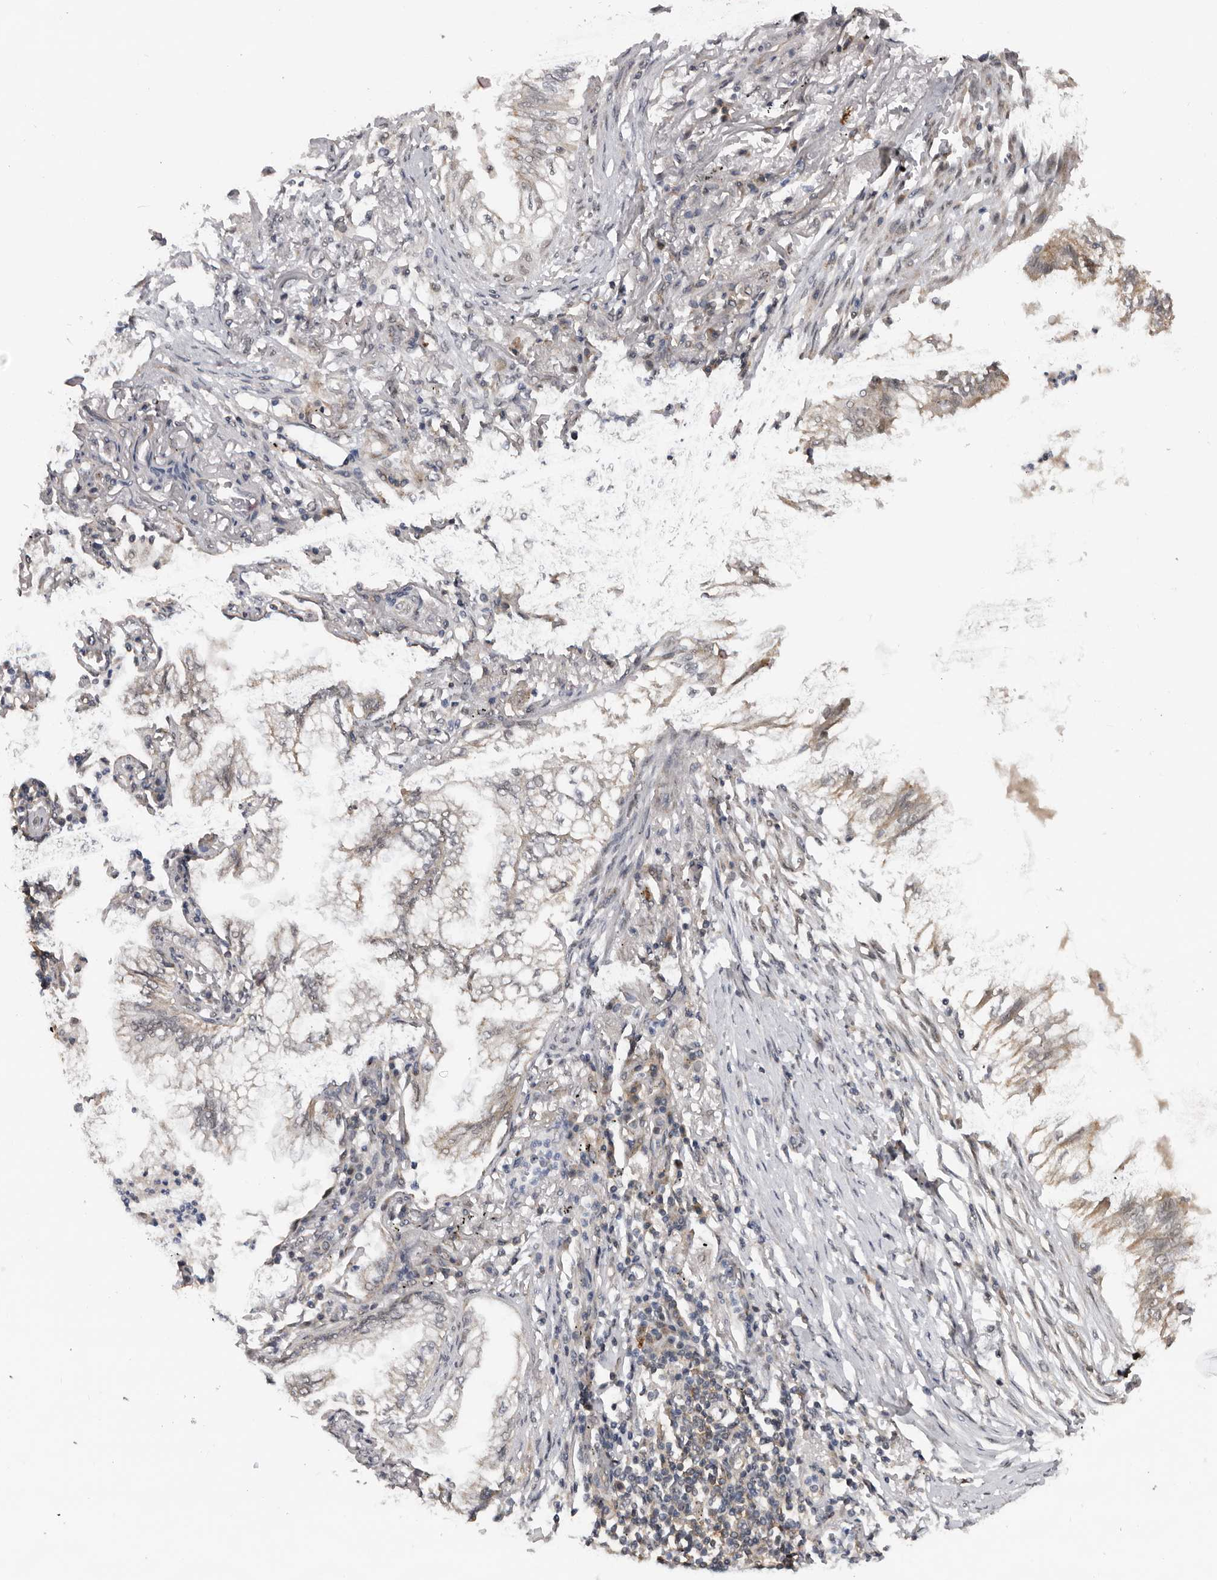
{"staining": {"intensity": "weak", "quantity": "25%-75%", "location": "cytoplasmic/membranous"}, "tissue": "lung cancer", "cell_type": "Tumor cells", "image_type": "cancer", "snomed": [{"axis": "morphology", "description": "Adenocarcinoma, NOS"}, {"axis": "topography", "description": "Lung"}], "caption": "A photomicrograph showing weak cytoplasmic/membranous staining in about 25%-75% of tumor cells in lung cancer (adenocarcinoma), as visualized by brown immunohistochemical staining.", "gene": "MOGAT2", "patient": {"sex": "female", "age": 70}}